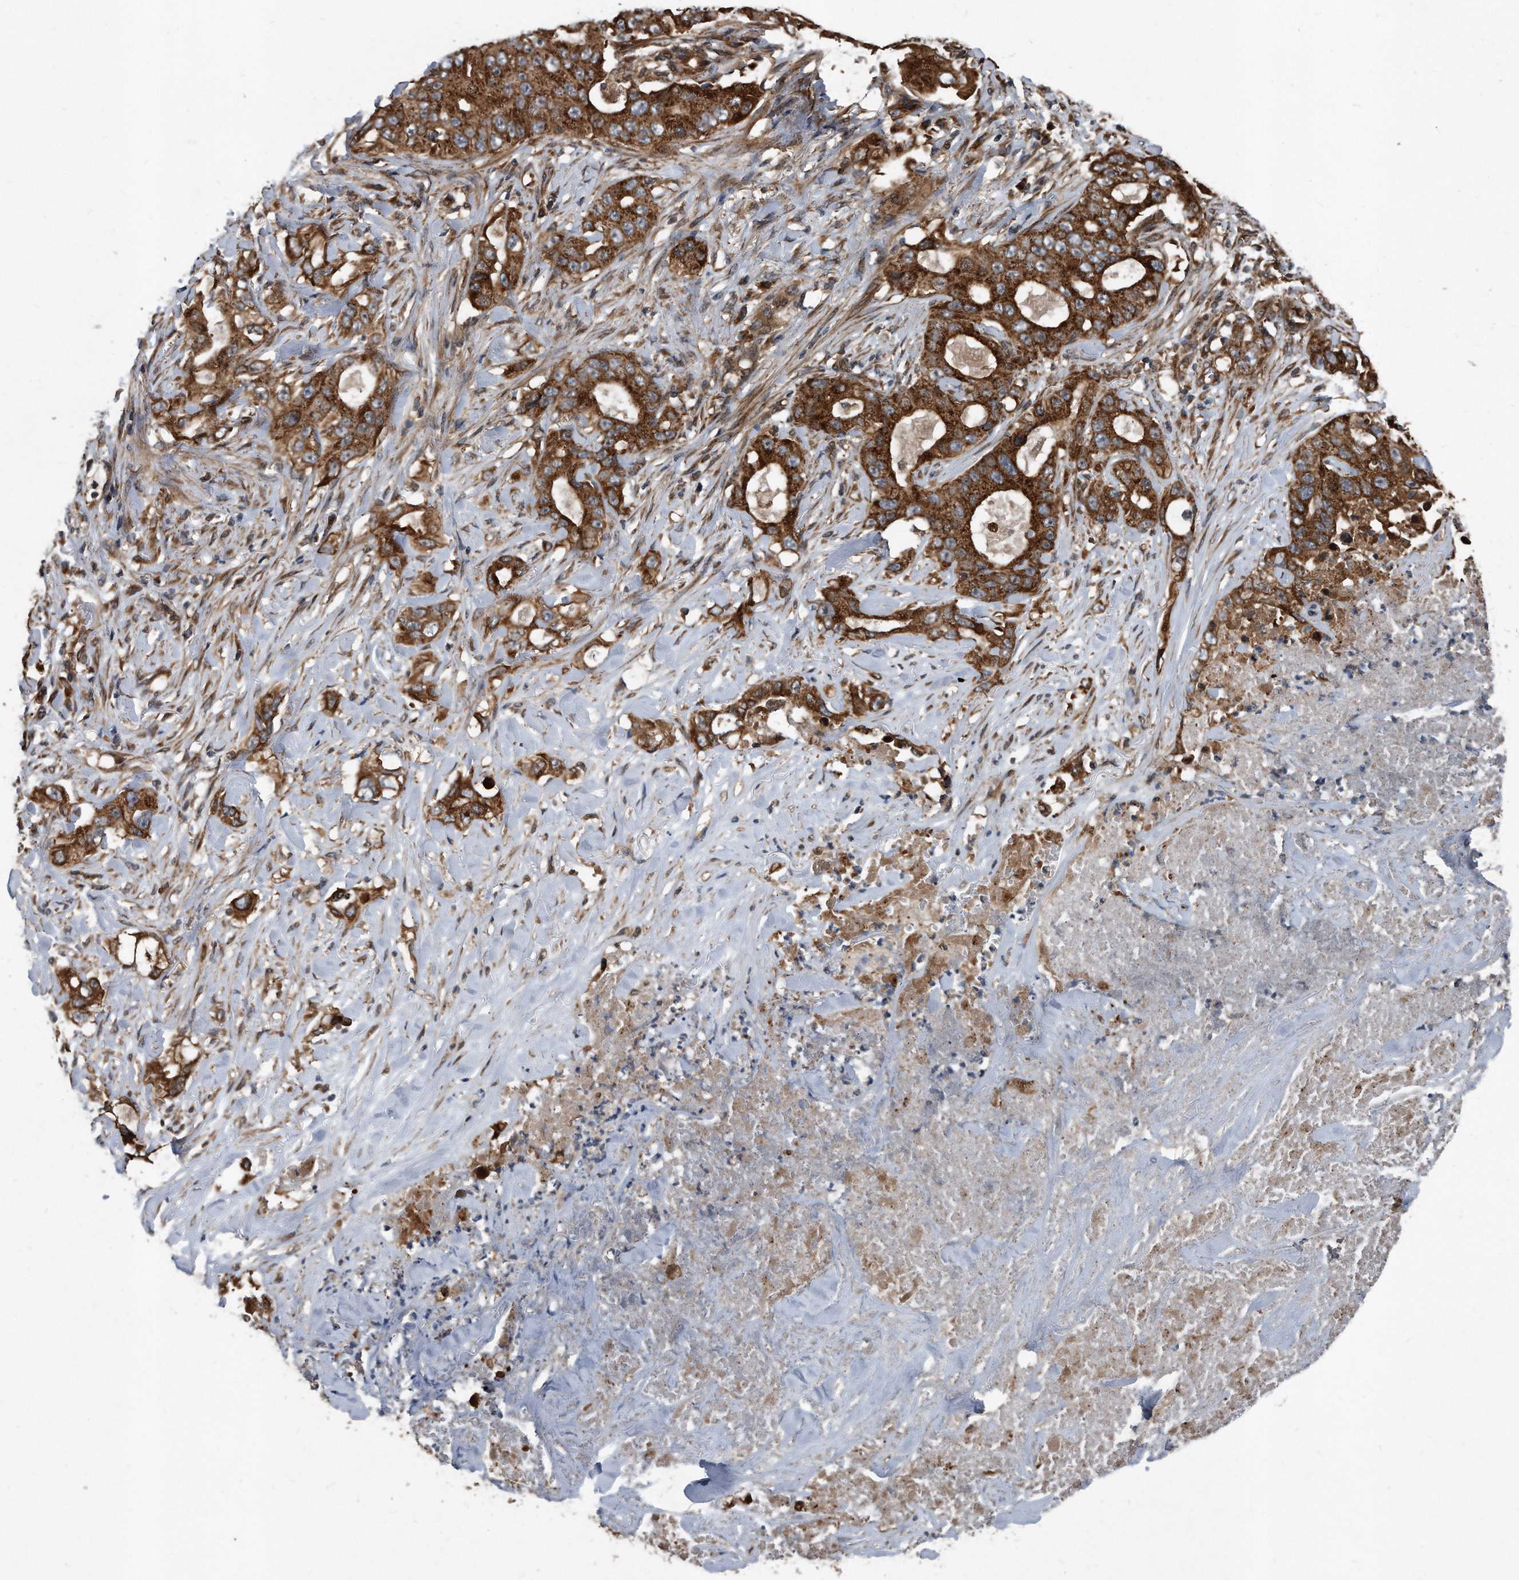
{"staining": {"intensity": "strong", "quantity": ">75%", "location": "cytoplasmic/membranous"}, "tissue": "lung cancer", "cell_type": "Tumor cells", "image_type": "cancer", "snomed": [{"axis": "morphology", "description": "Adenocarcinoma, NOS"}, {"axis": "topography", "description": "Lung"}], "caption": "IHC of human adenocarcinoma (lung) displays high levels of strong cytoplasmic/membranous positivity in approximately >75% of tumor cells.", "gene": "FAM136A", "patient": {"sex": "female", "age": 51}}